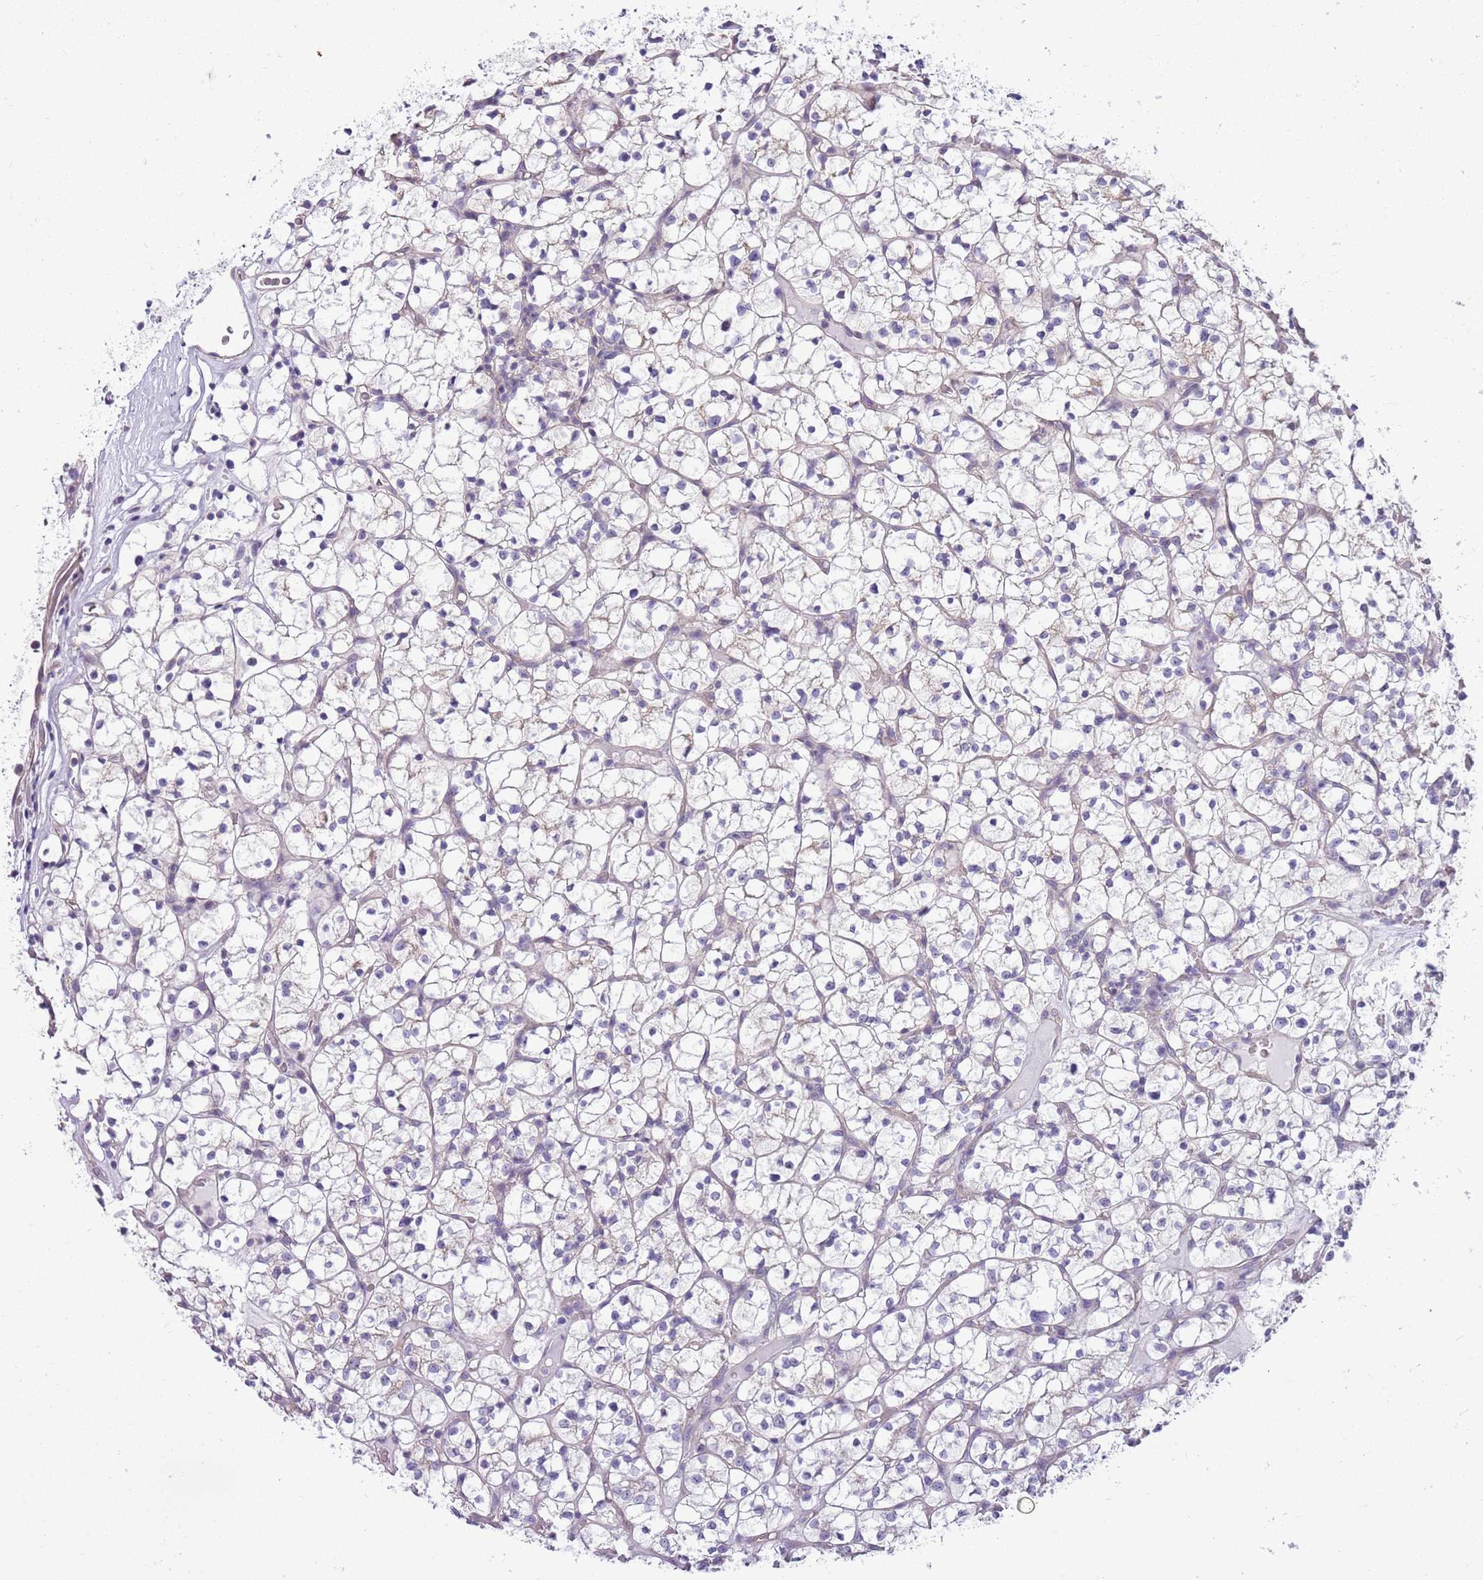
{"staining": {"intensity": "negative", "quantity": "none", "location": "none"}, "tissue": "renal cancer", "cell_type": "Tumor cells", "image_type": "cancer", "snomed": [{"axis": "morphology", "description": "Adenocarcinoma, NOS"}, {"axis": "topography", "description": "Kidney"}], "caption": "This is a image of immunohistochemistry (IHC) staining of renal cancer, which shows no positivity in tumor cells.", "gene": "PARP8", "patient": {"sex": "female", "age": 64}}